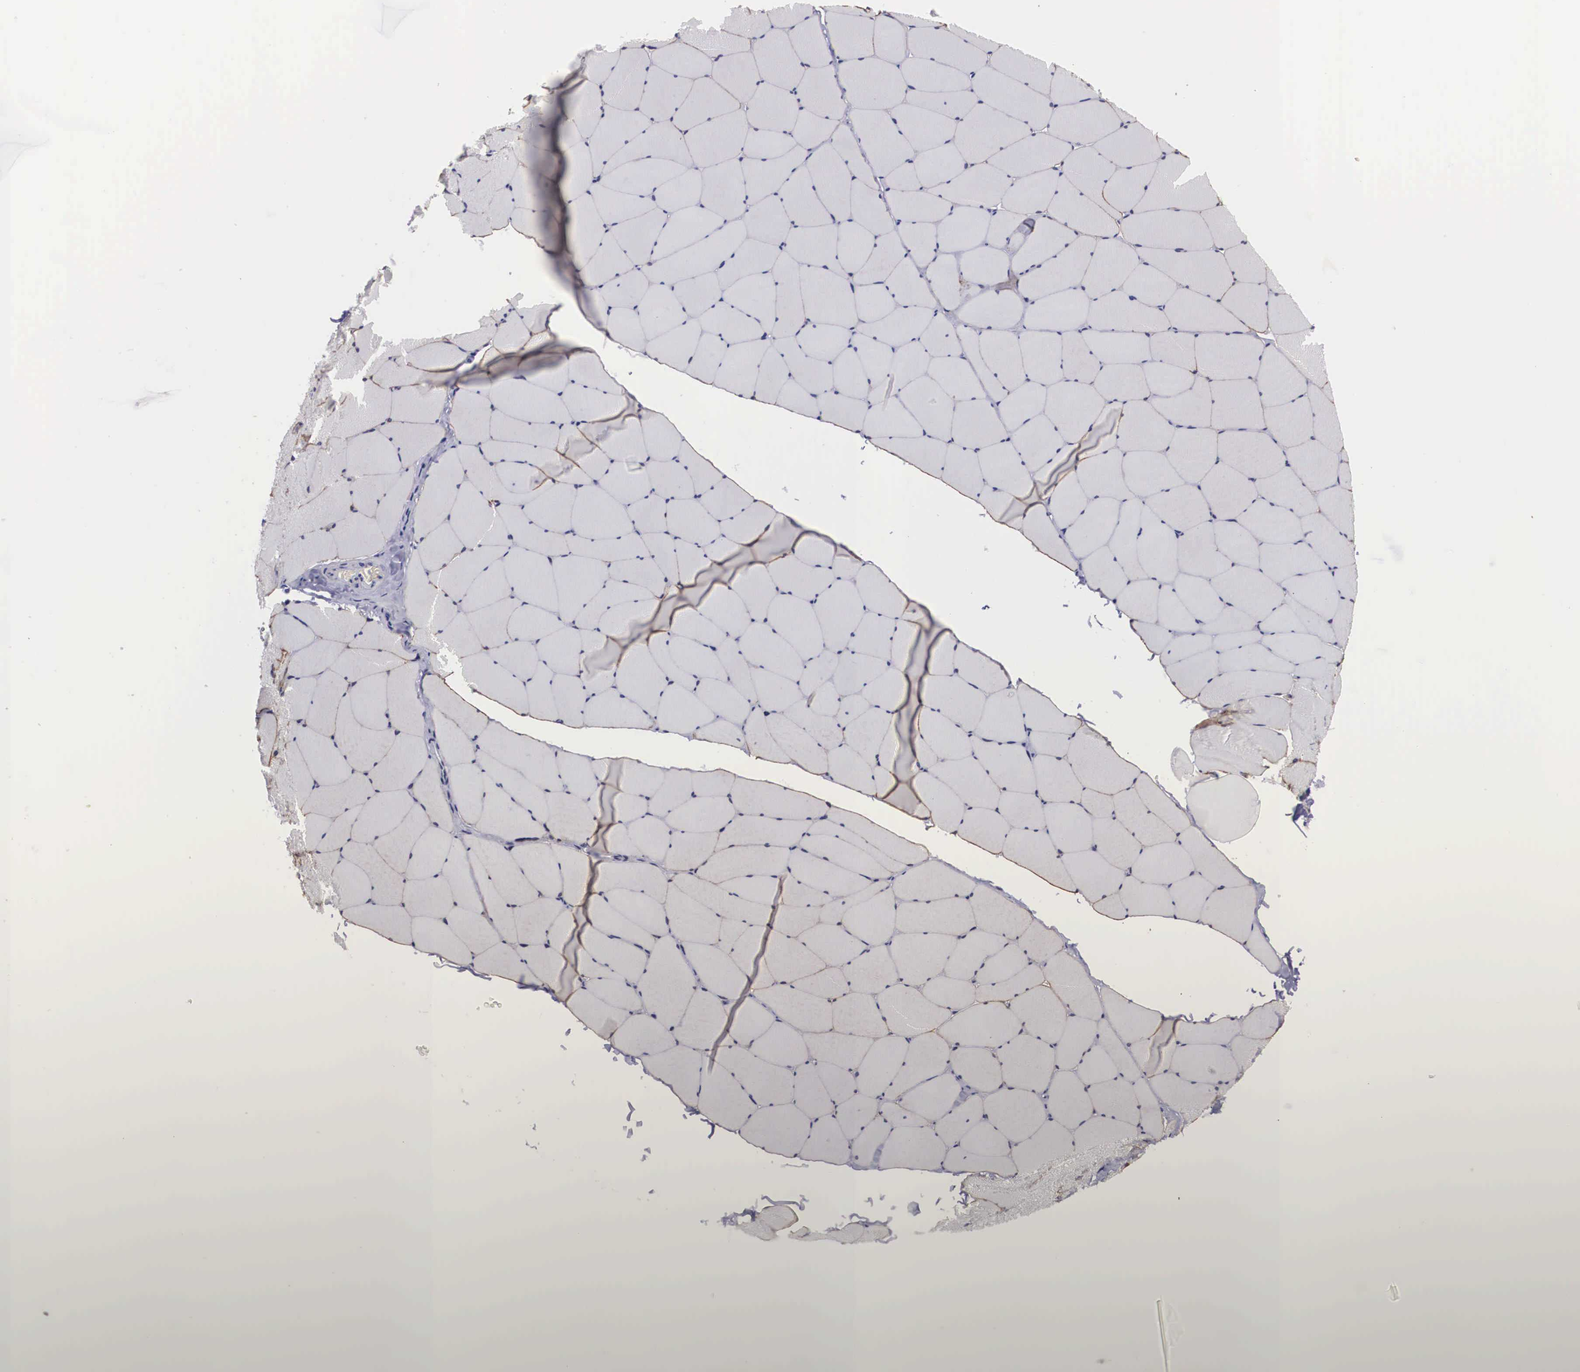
{"staining": {"intensity": "moderate", "quantity": "25%-75%", "location": "cytoplasmic/membranous"}, "tissue": "skeletal muscle", "cell_type": "Myocytes", "image_type": "normal", "snomed": [{"axis": "morphology", "description": "Normal tissue, NOS"}, {"axis": "topography", "description": "Skeletal muscle"}, {"axis": "topography", "description": "Salivary gland"}], "caption": "DAB (3,3'-diaminobenzidine) immunohistochemical staining of benign human skeletal muscle demonstrates moderate cytoplasmic/membranous protein expression in approximately 25%-75% of myocytes. (DAB IHC, brown staining for protein, blue staining for nuclei).", "gene": "C22orf31", "patient": {"sex": "male", "age": 62}}